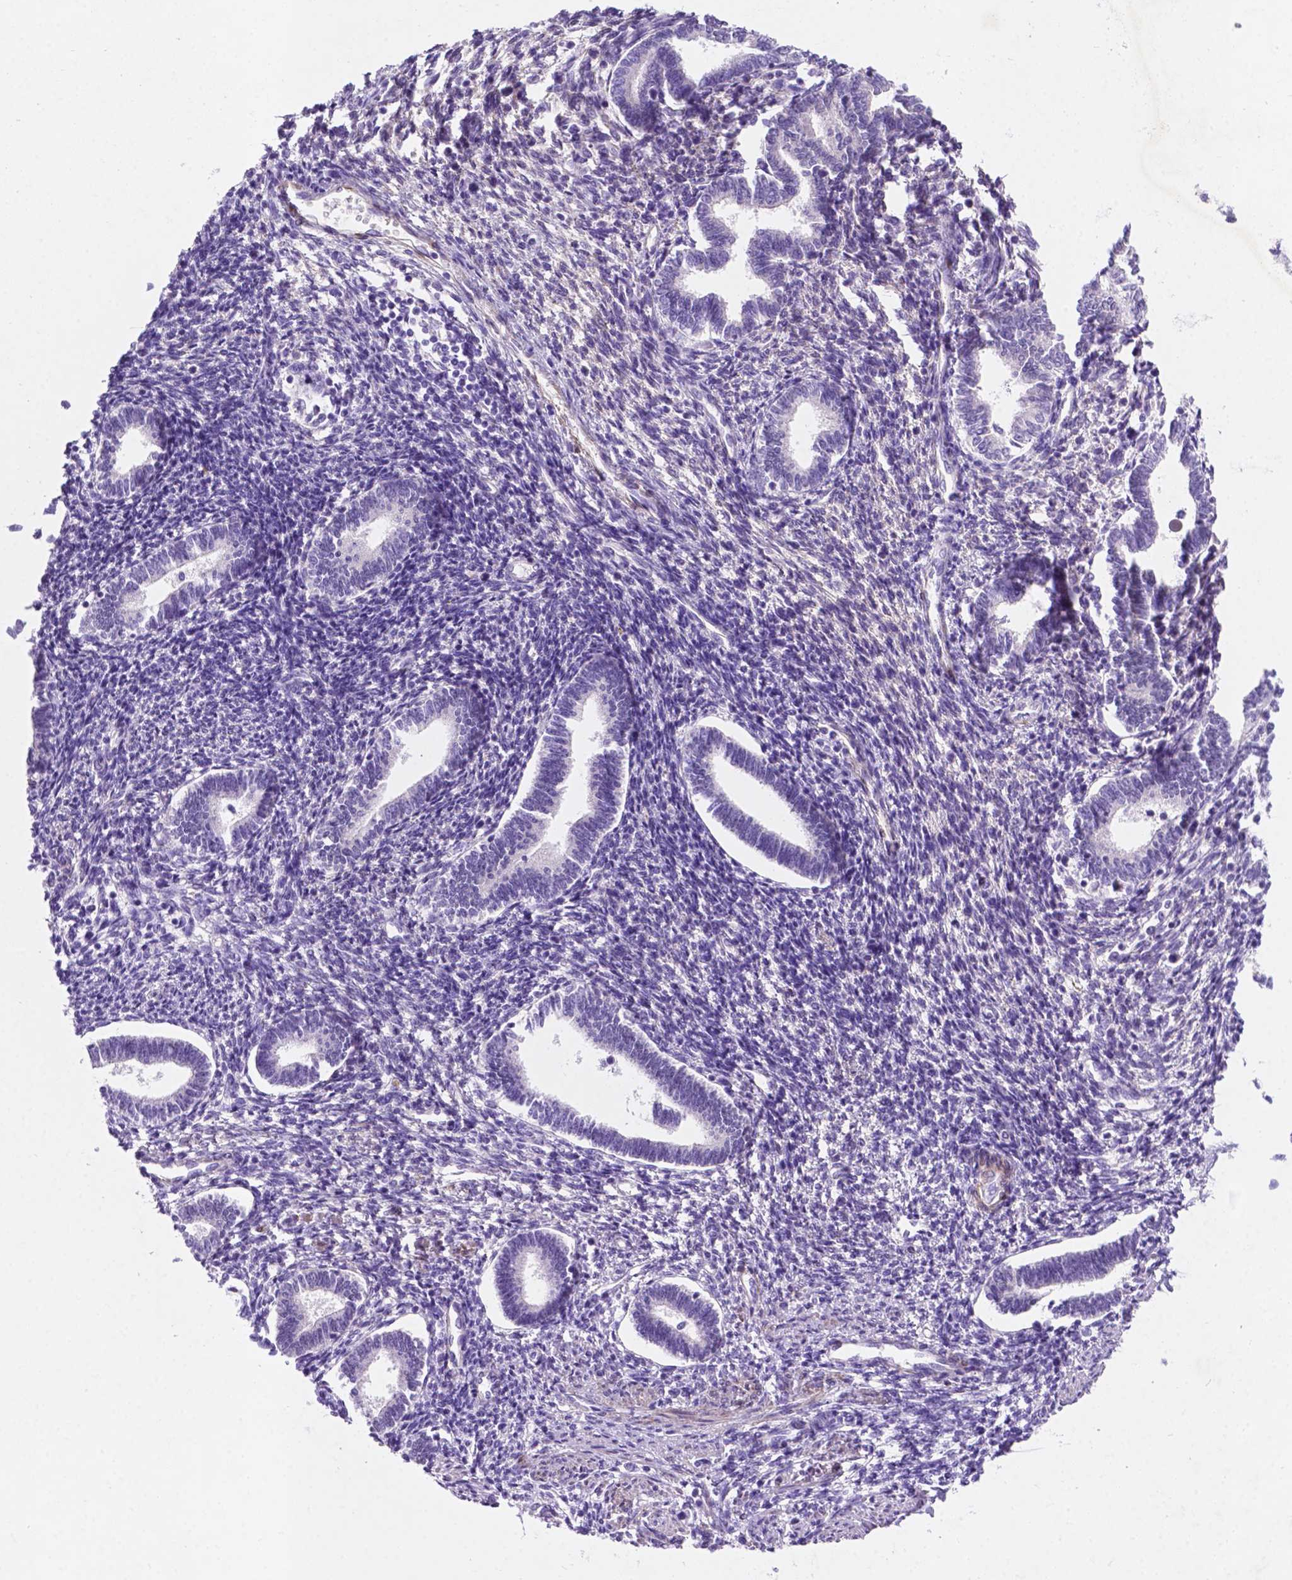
{"staining": {"intensity": "negative", "quantity": "none", "location": "none"}, "tissue": "endometrium", "cell_type": "Cells in endometrial stroma", "image_type": "normal", "snomed": [{"axis": "morphology", "description": "Normal tissue, NOS"}, {"axis": "topography", "description": "Endometrium"}], "caption": "High magnification brightfield microscopy of normal endometrium stained with DAB (brown) and counterstained with hematoxylin (blue): cells in endometrial stroma show no significant positivity. (Brightfield microscopy of DAB (3,3'-diaminobenzidine) IHC at high magnification).", "gene": "ASPG", "patient": {"sex": "female", "age": 42}}